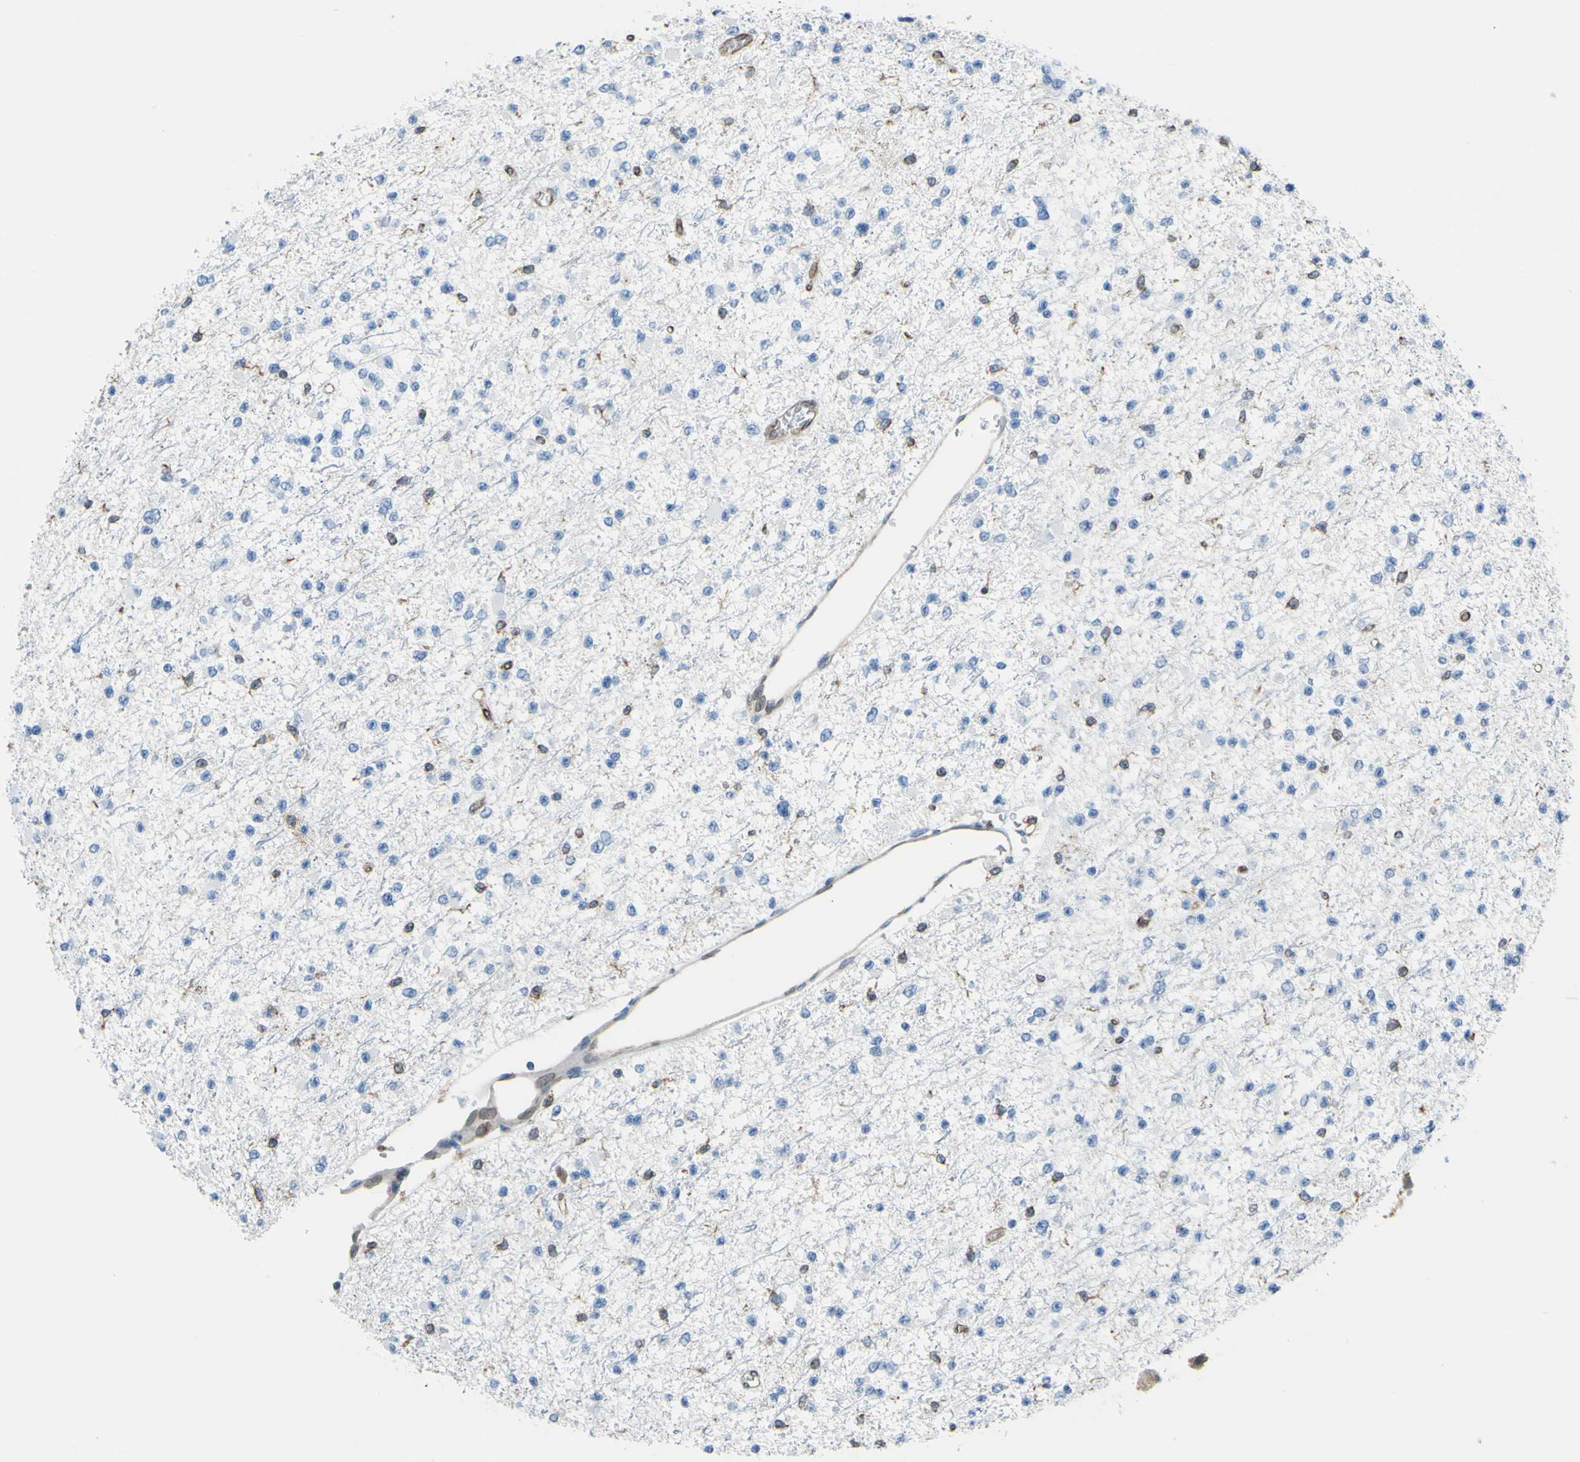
{"staining": {"intensity": "negative", "quantity": "none", "location": "none"}, "tissue": "glioma", "cell_type": "Tumor cells", "image_type": "cancer", "snomed": [{"axis": "morphology", "description": "Glioma, malignant, Low grade"}, {"axis": "topography", "description": "Brain"}], "caption": "Glioma was stained to show a protein in brown. There is no significant expression in tumor cells. (Stains: DAB immunohistochemistry (IHC) with hematoxylin counter stain, Microscopy: brightfield microscopy at high magnification).", "gene": "MGST2", "patient": {"sex": "female", "age": 22}}